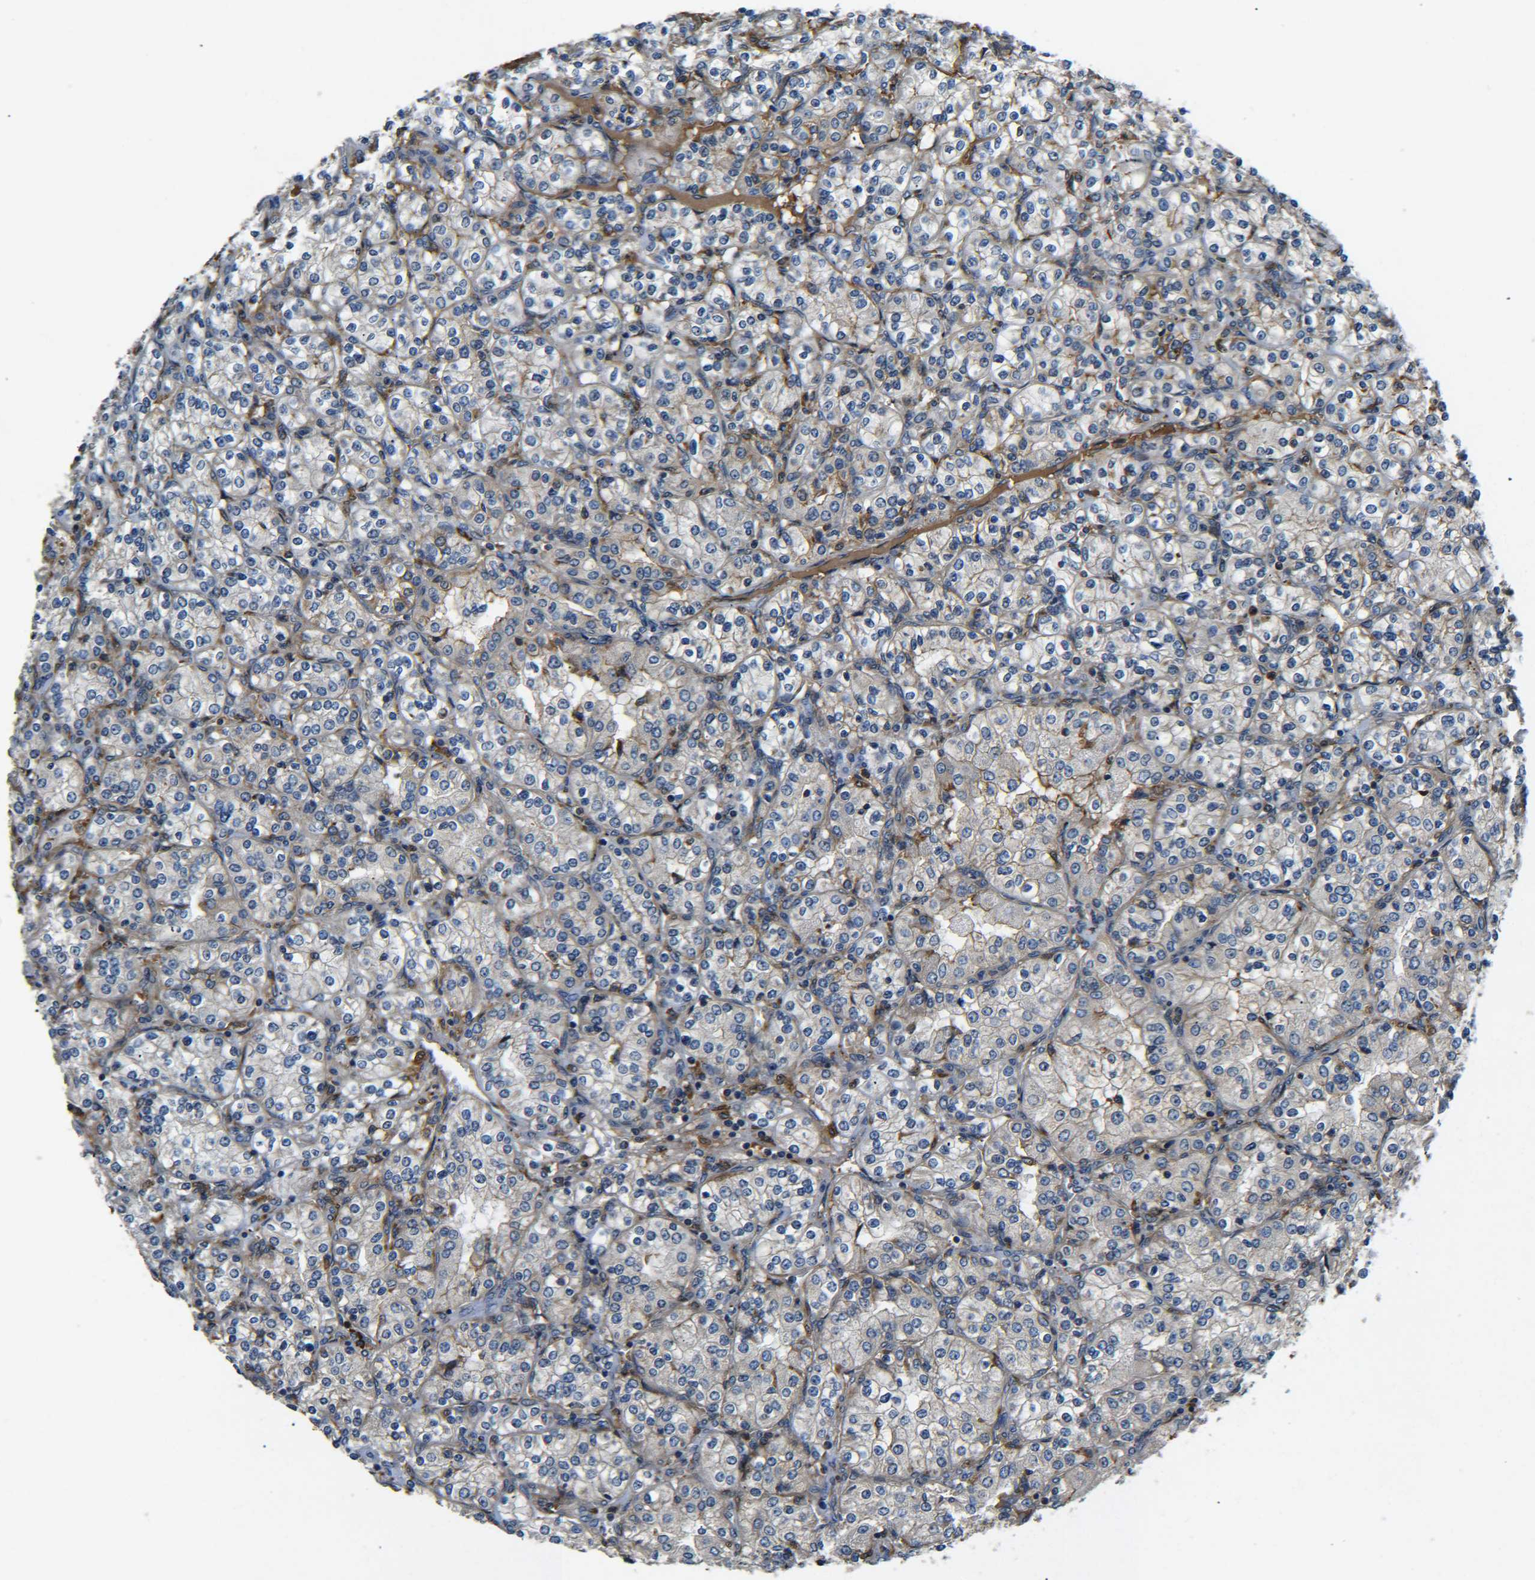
{"staining": {"intensity": "weak", "quantity": "25%-75%", "location": "cytoplasmic/membranous"}, "tissue": "renal cancer", "cell_type": "Tumor cells", "image_type": "cancer", "snomed": [{"axis": "morphology", "description": "Adenocarcinoma, NOS"}, {"axis": "topography", "description": "Kidney"}], "caption": "IHC staining of renal cancer (adenocarcinoma), which shows low levels of weak cytoplasmic/membranous positivity in about 25%-75% of tumor cells indicating weak cytoplasmic/membranous protein expression. The staining was performed using DAB (brown) for protein detection and nuclei were counterstained in hematoxylin (blue).", "gene": "RAB1B", "patient": {"sex": "male", "age": 77}}